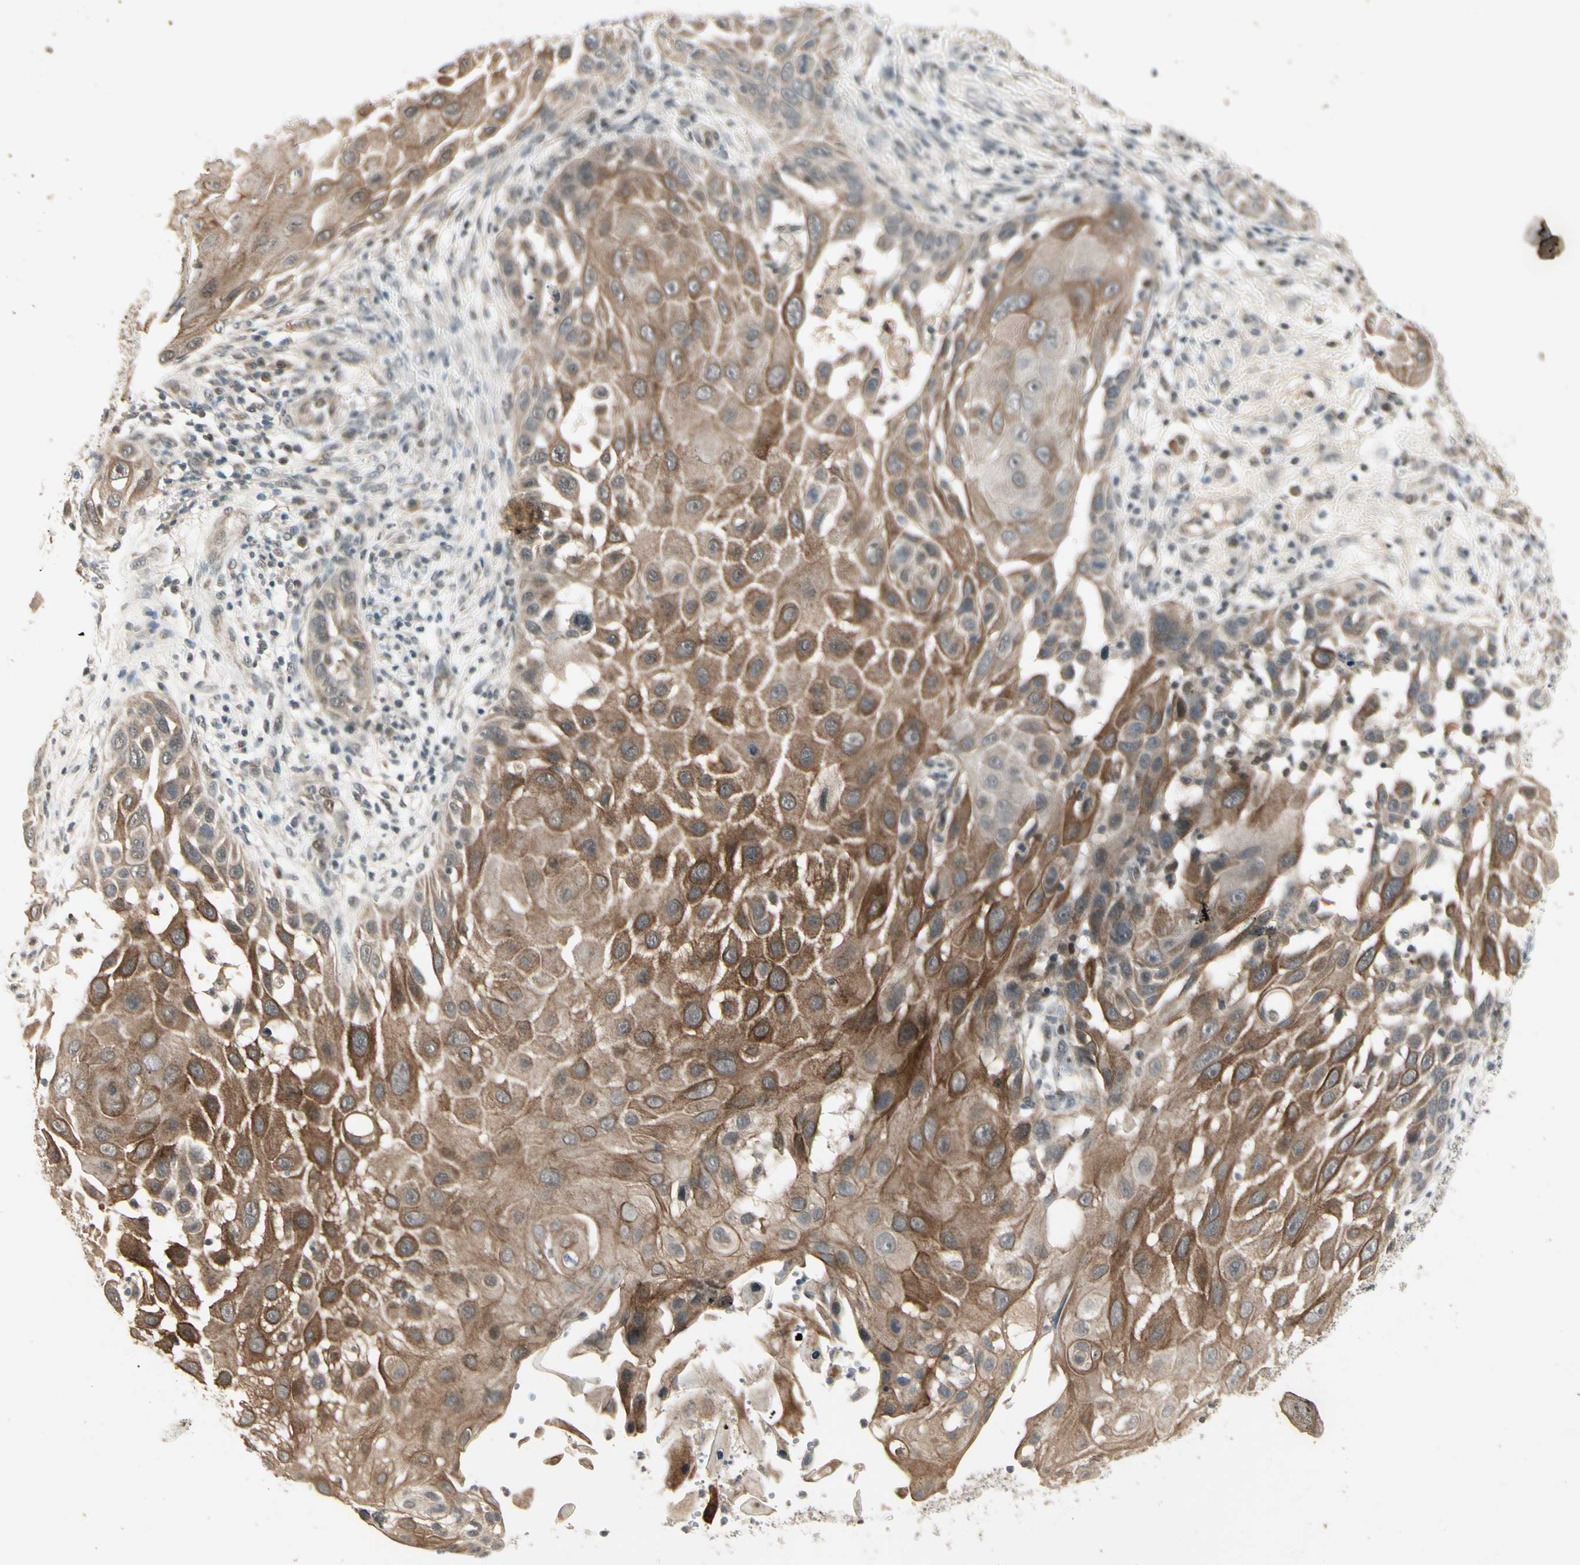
{"staining": {"intensity": "moderate", "quantity": ">75%", "location": "cytoplasmic/membranous"}, "tissue": "skin cancer", "cell_type": "Tumor cells", "image_type": "cancer", "snomed": [{"axis": "morphology", "description": "Squamous cell carcinoma, NOS"}, {"axis": "topography", "description": "Skin"}], "caption": "Moderate cytoplasmic/membranous staining is identified in about >75% of tumor cells in skin cancer.", "gene": "CDK11A", "patient": {"sex": "female", "age": 44}}